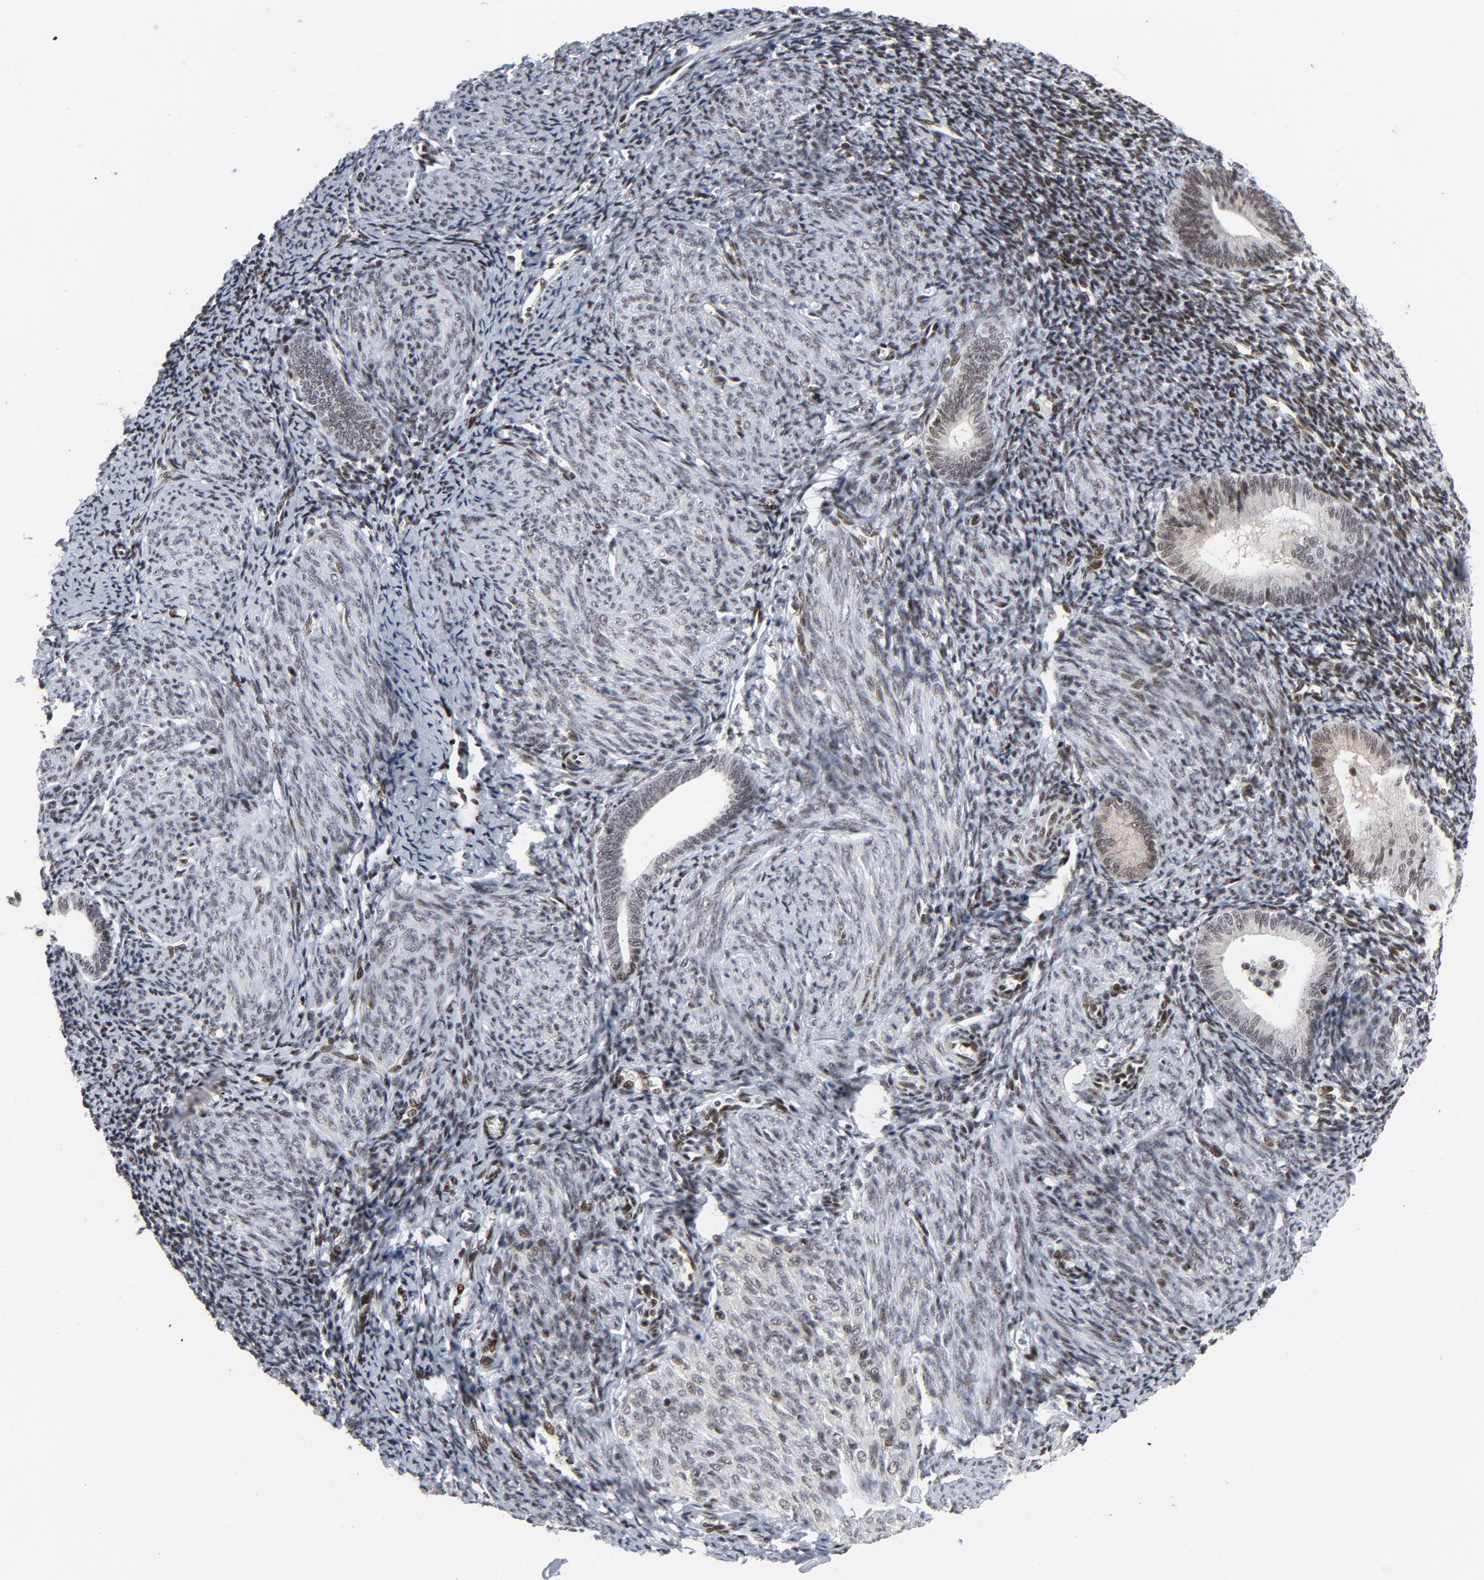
{"staining": {"intensity": "weak", "quantity": "<25%", "location": "nuclear"}, "tissue": "endometrium", "cell_type": "Cells in endometrial stroma", "image_type": "normal", "snomed": [{"axis": "morphology", "description": "Normal tissue, NOS"}, {"axis": "topography", "description": "Endometrium"}], "caption": "Protein analysis of unremarkable endometrium shows no significant expression in cells in endometrial stroma. Brightfield microscopy of immunohistochemistry (IHC) stained with DAB (3,3'-diaminobenzidine) (brown) and hematoxylin (blue), captured at high magnification.", "gene": "GABPA", "patient": {"sex": "female", "age": 57}}